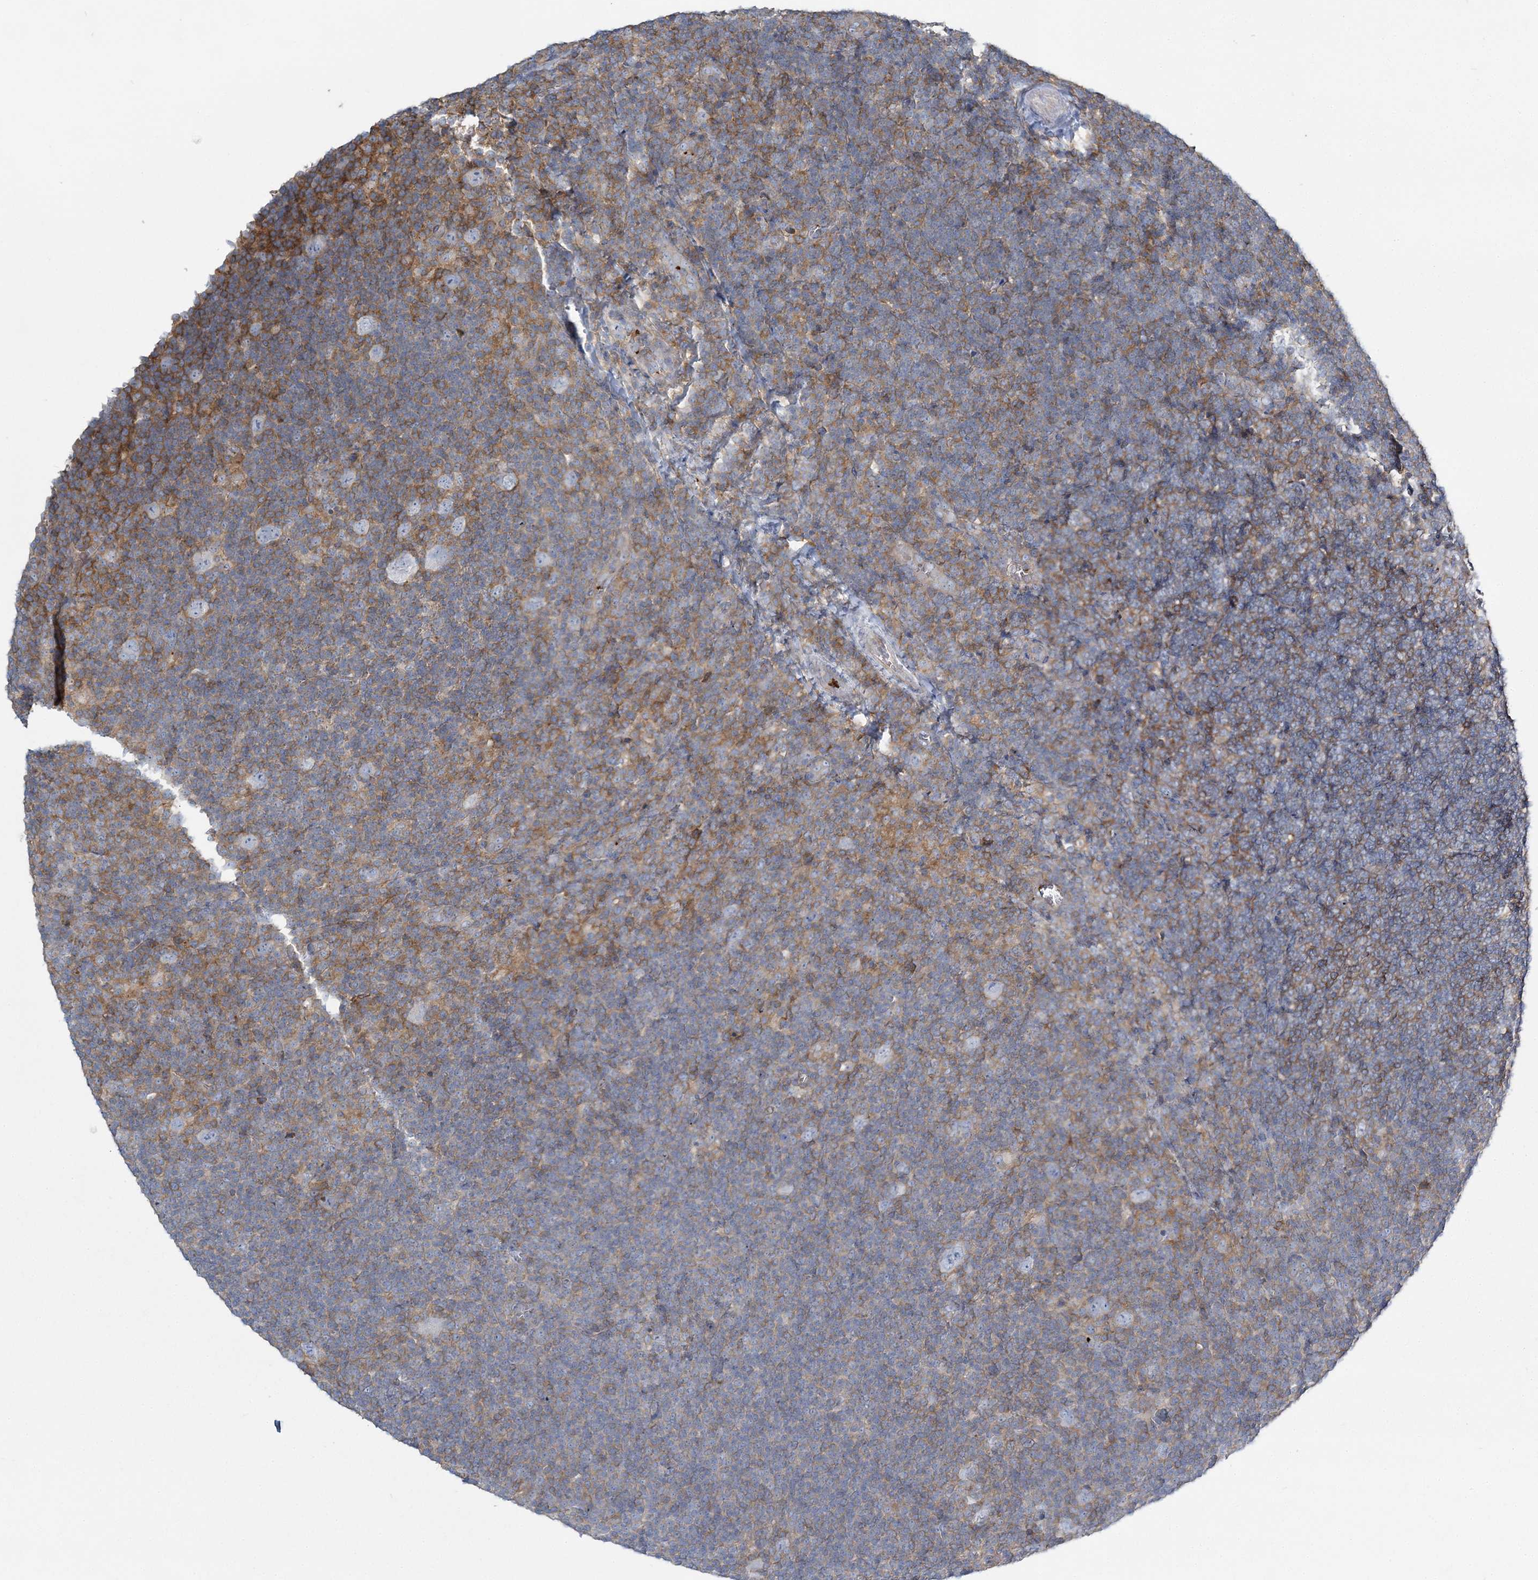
{"staining": {"intensity": "negative", "quantity": "none", "location": "none"}, "tissue": "lymphoma", "cell_type": "Tumor cells", "image_type": "cancer", "snomed": [{"axis": "morphology", "description": "Hodgkin's disease, NOS"}, {"axis": "topography", "description": "Lymph node"}], "caption": "Protein analysis of Hodgkin's disease displays no significant expression in tumor cells.", "gene": "CUEDC2", "patient": {"sex": "female", "age": 57}}